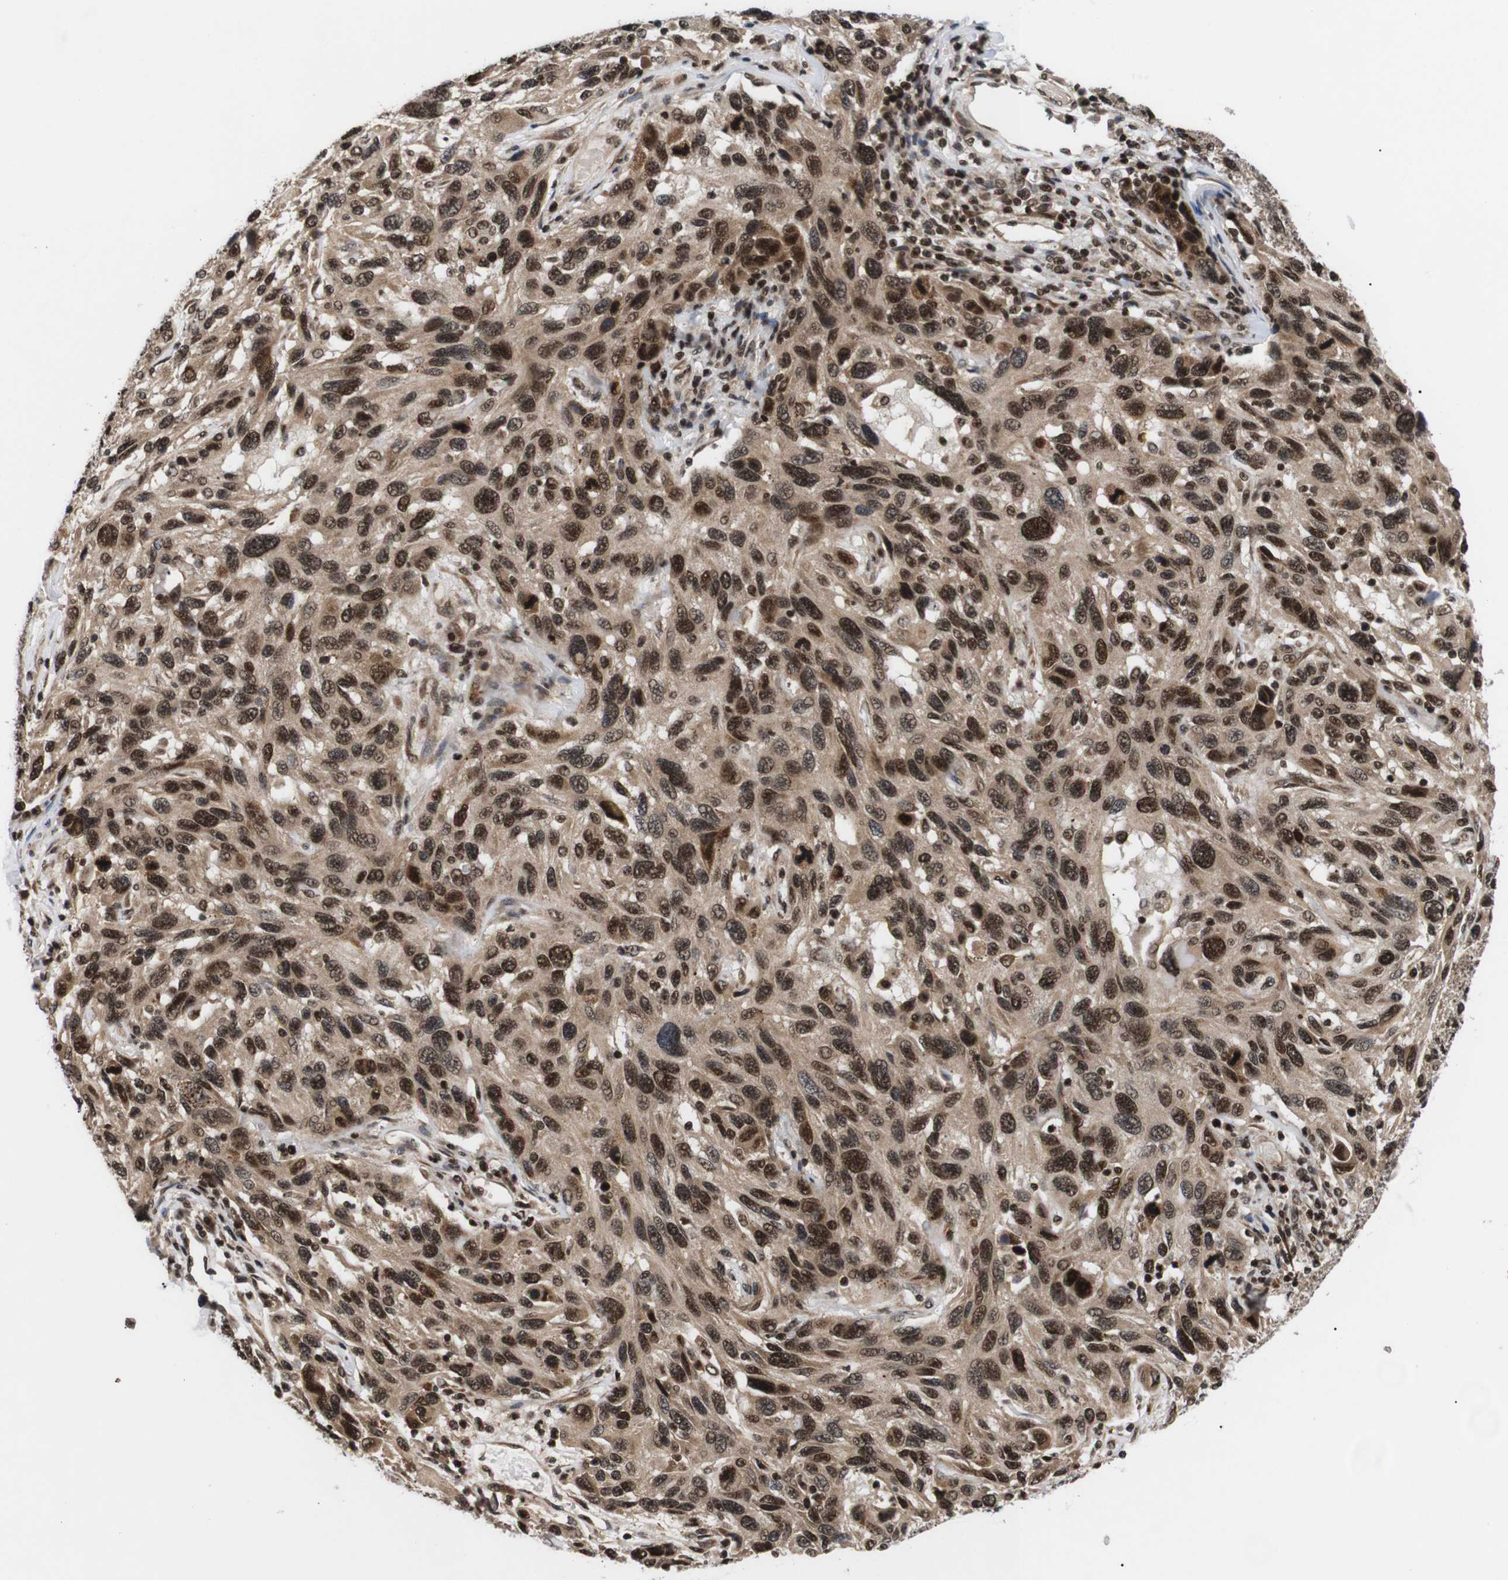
{"staining": {"intensity": "strong", "quantity": ">75%", "location": "cytoplasmic/membranous,nuclear"}, "tissue": "melanoma", "cell_type": "Tumor cells", "image_type": "cancer", "snomed": [{"axis": "morphology", "description": "Malignant melanoma, NOS"}, {"axis": "topography", "description": "Skin"}], "caption": "Tumor cells reveal high levels of strong cytoplasmic/membranous and nuclear expression in about >75% of cells in melanoma. (DAB IHC with brightfield microscopy, high magnification).", "gene": "KIF23", "patient": {"sex": "male", "age": 53}}